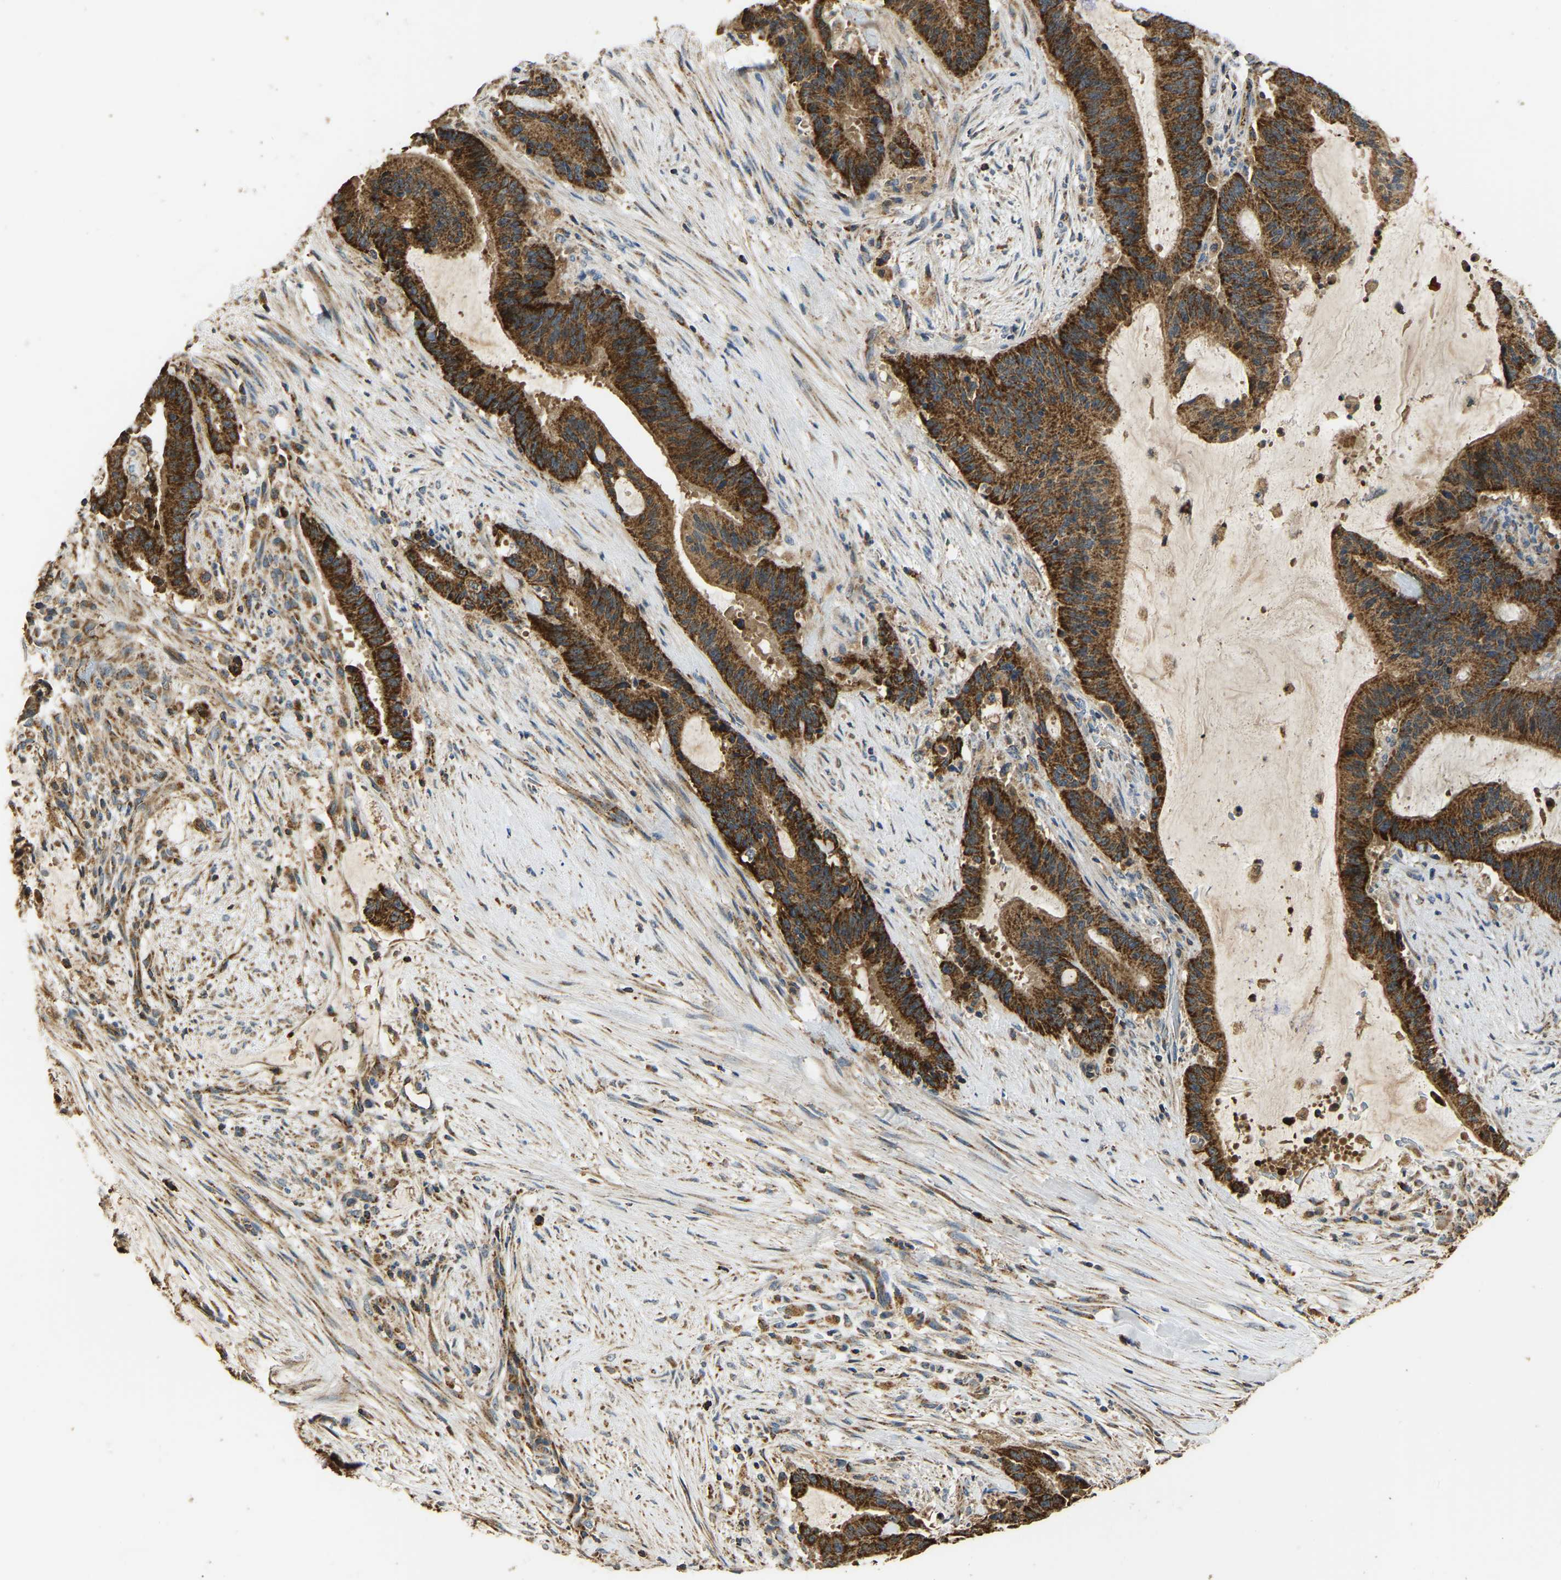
{"staining": {"intensity": "strong", "quantity": ">75%", "location": "cytoplasmic/membranous"}, "tissue": "liver cancer", "cell_type": "Tumor cells", "image_type": "cancer", "snomed": [{"axis": "morphology", "description": "Normal tissue, NOS"}, {"axis": "morphology", "description": "Cholangiocarcinoma"}, {"axis": "topography", "description": "Liver"}, {"axis": "topography", "description": "Peripheral nerve tissue"}], "caption": "Human liver cancer stained with a brown dye reveals strong cytoplasmic/membranous positive staining in about >75% of tumor cells.", "gene": "TUFM", "patient": {"sex": "female", "age": 73}}